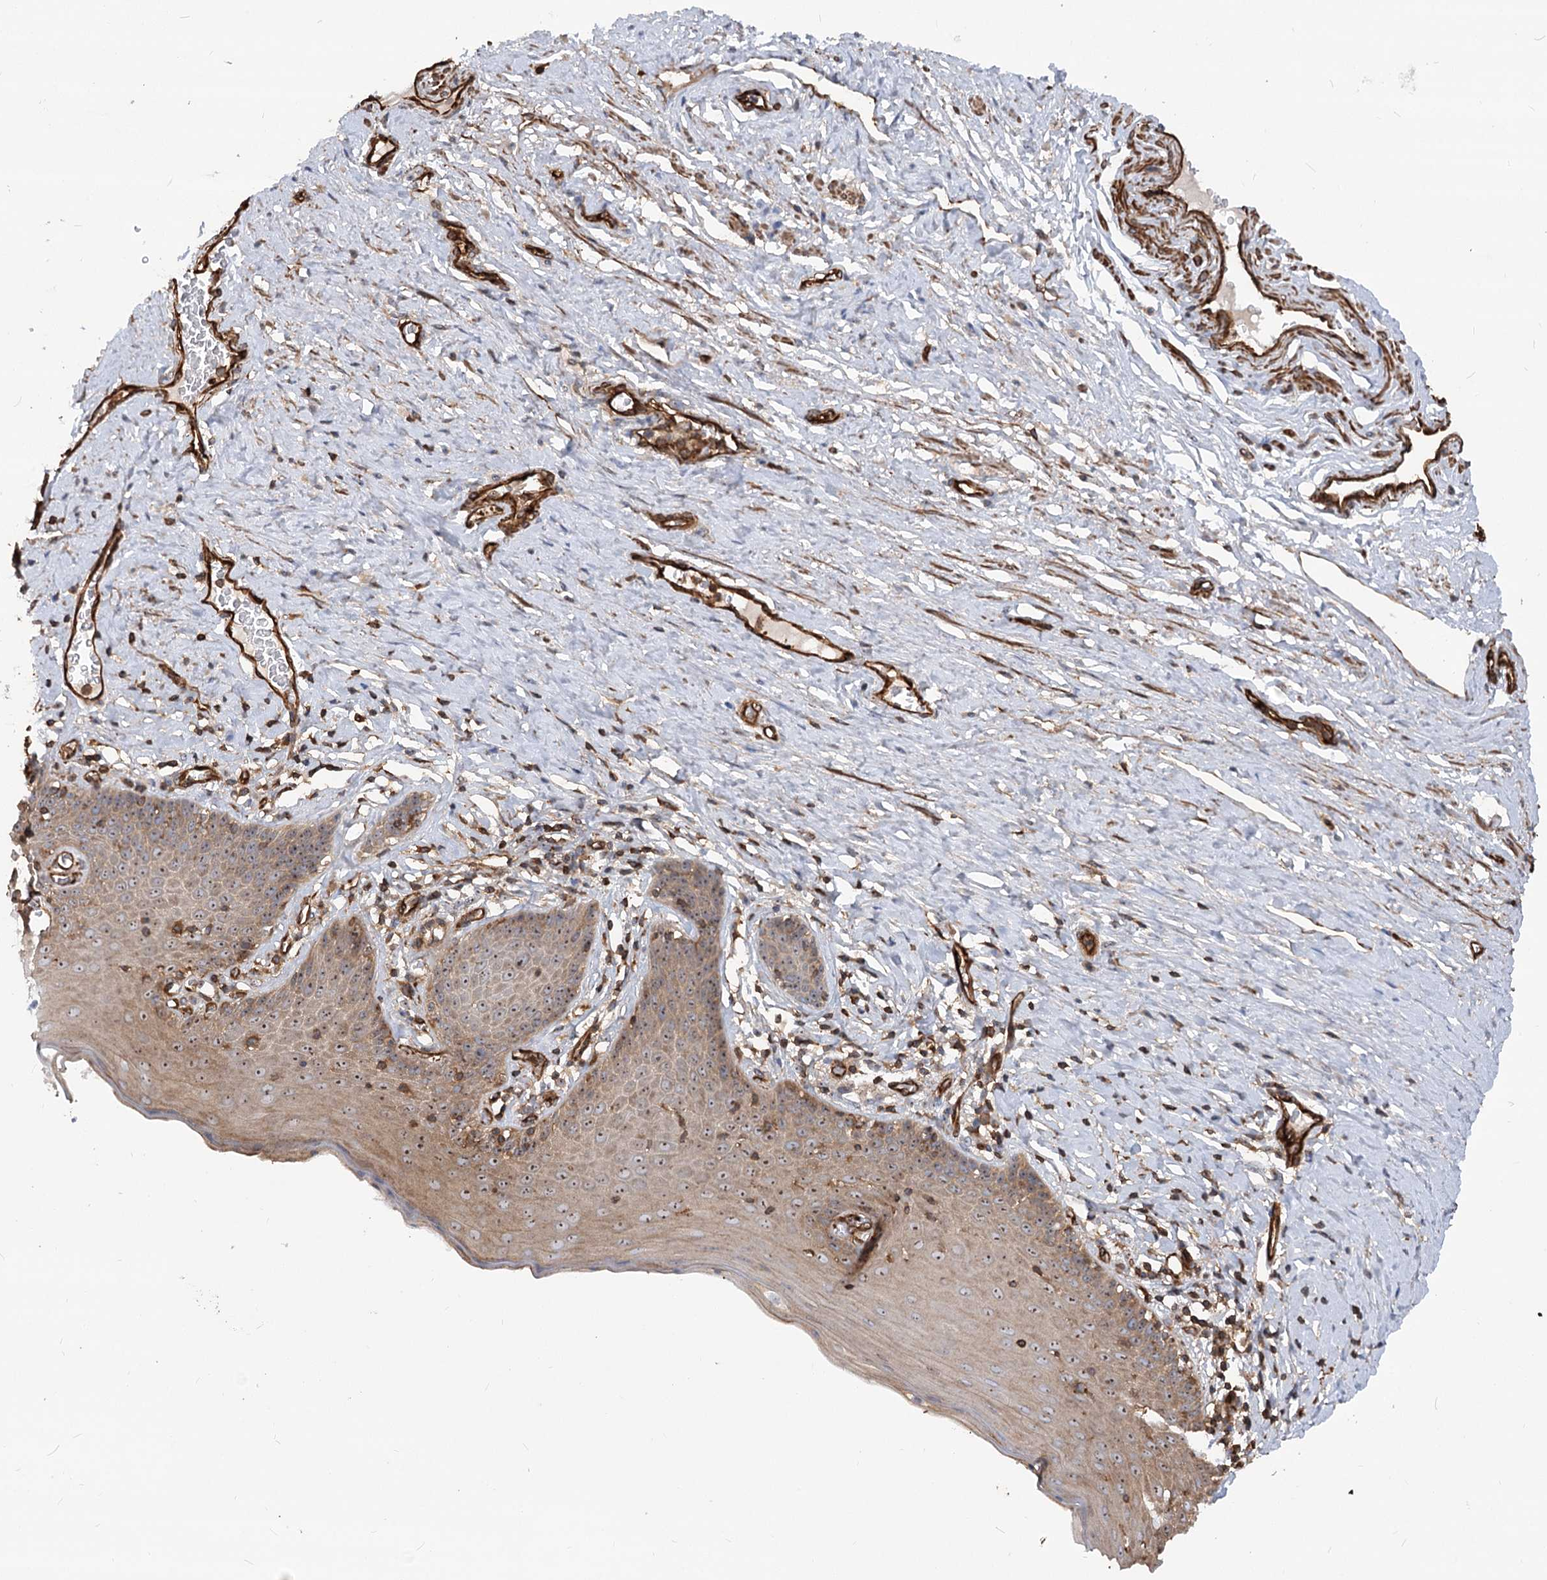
{"staining": {"intensity": "moderate", "quantity": "25%-75%", "location": "cytoplasmic/membranous"}, "tissue": "cervix", "cell_type": "Glandular cells", "image_type": "normal", "snomed": [{"axis": "morphology", "description": "Normal tissue, NOS"}, {"axis": "topography", "description": "Cervix"}], "caption": "Protein expression analysis of normal cervix displays moderate cytoplasmic/membranous expression in approximately 25%-75% of glandular cells.", "gene": "WDR36", "patient": {"sex": "female", "age": 42}}